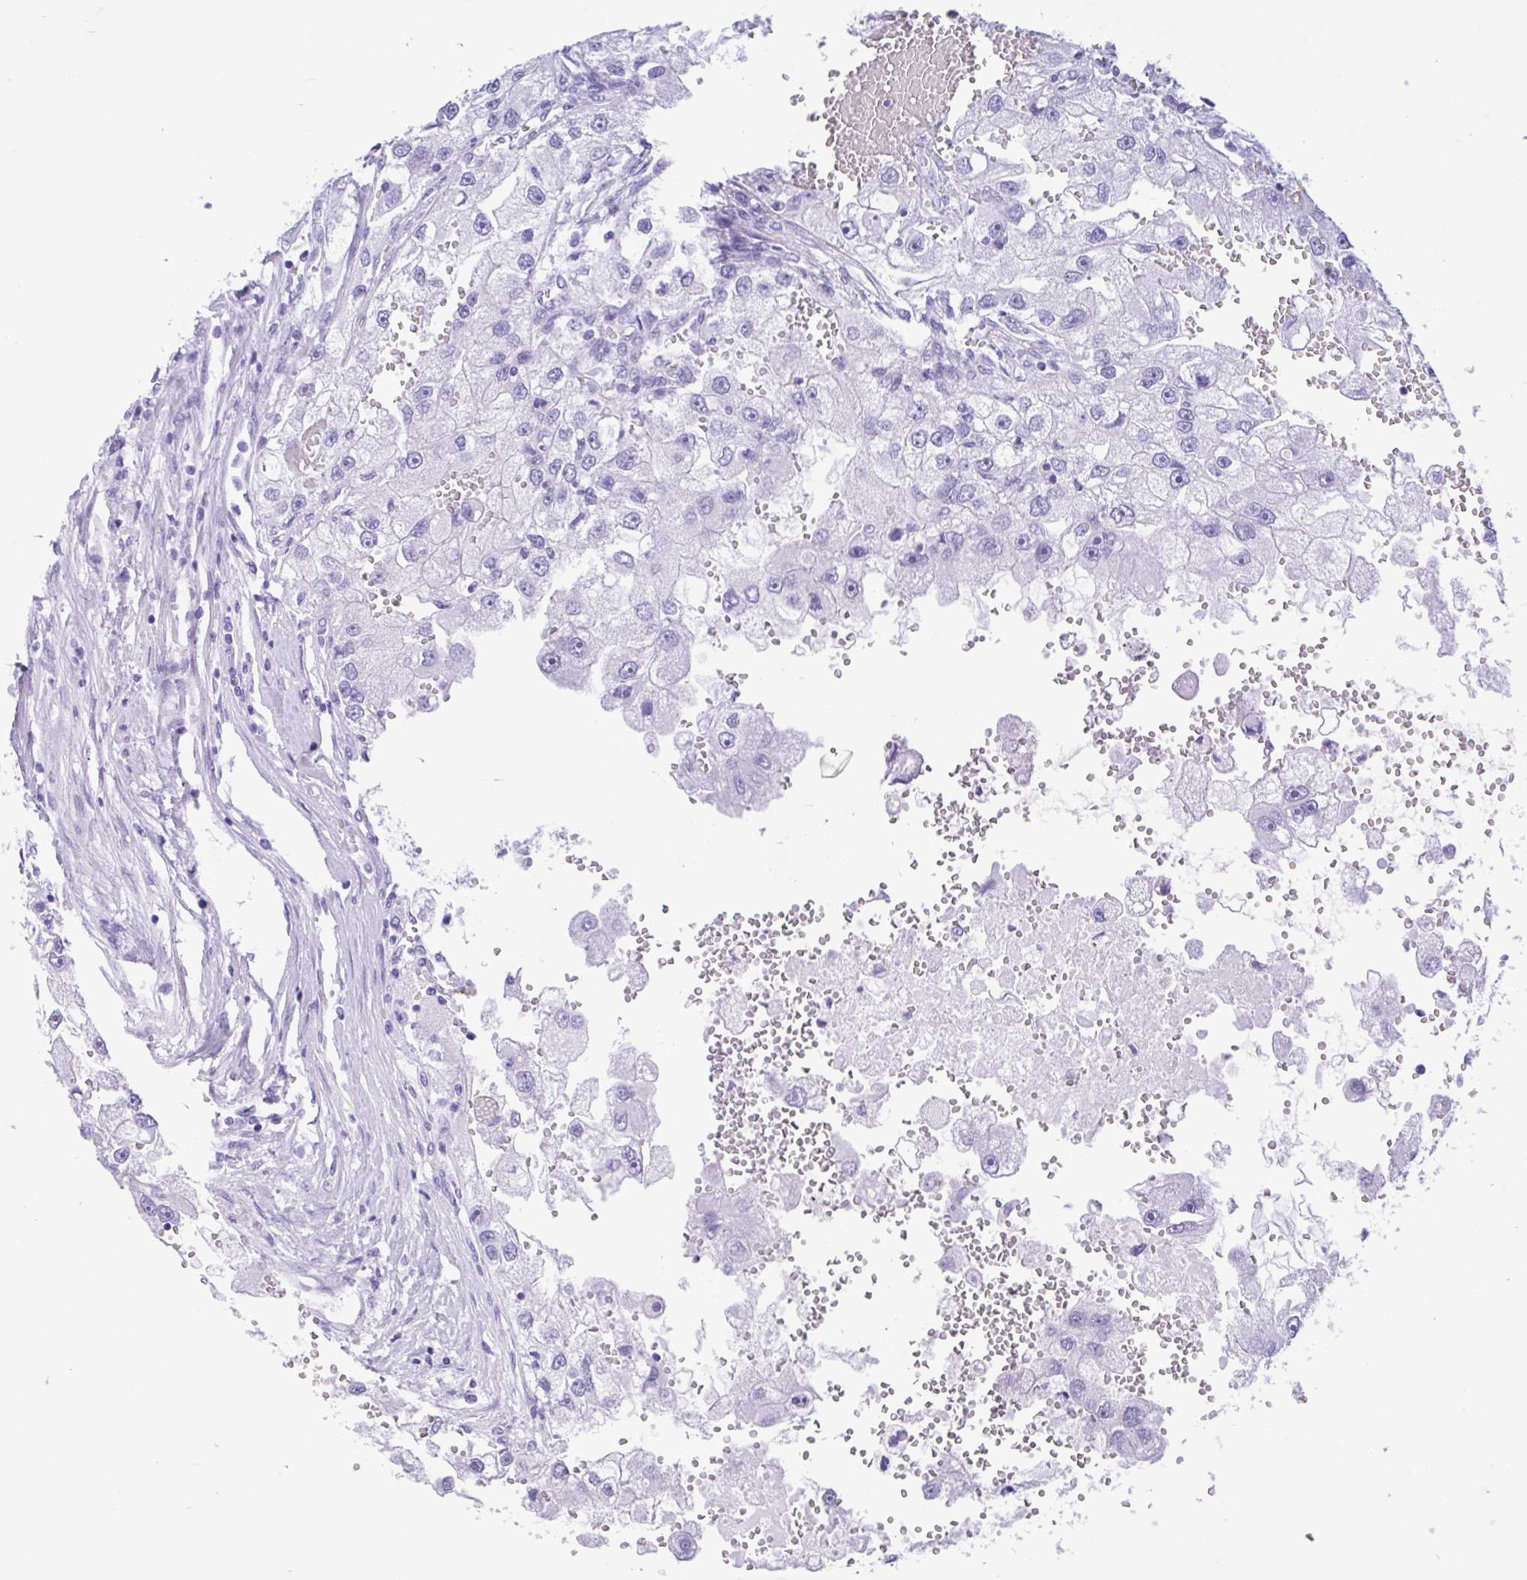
{"staining": {"intensity": "negative", "quantity": "none", "location": "none"}, "tissue": "renal cancer", "cell_type": "Tumor cells", "image_type": "cancer", "snomed": [{"axis": "morphology", "description": "Adenocarcinoma, NOS"}, {"axis": "topography", "description": "Kidney"}], "caption": "Protein analysis of renal adenocarcinoma reveals no significant positivity in tumor cells. (Brightfield microscopy of DAB (3,3'-diaminobenzidine) immunohistochemistry (IHC) at high magnification).", "gene": "IAPP", "patient": {"sex": "male", "age": 63}}